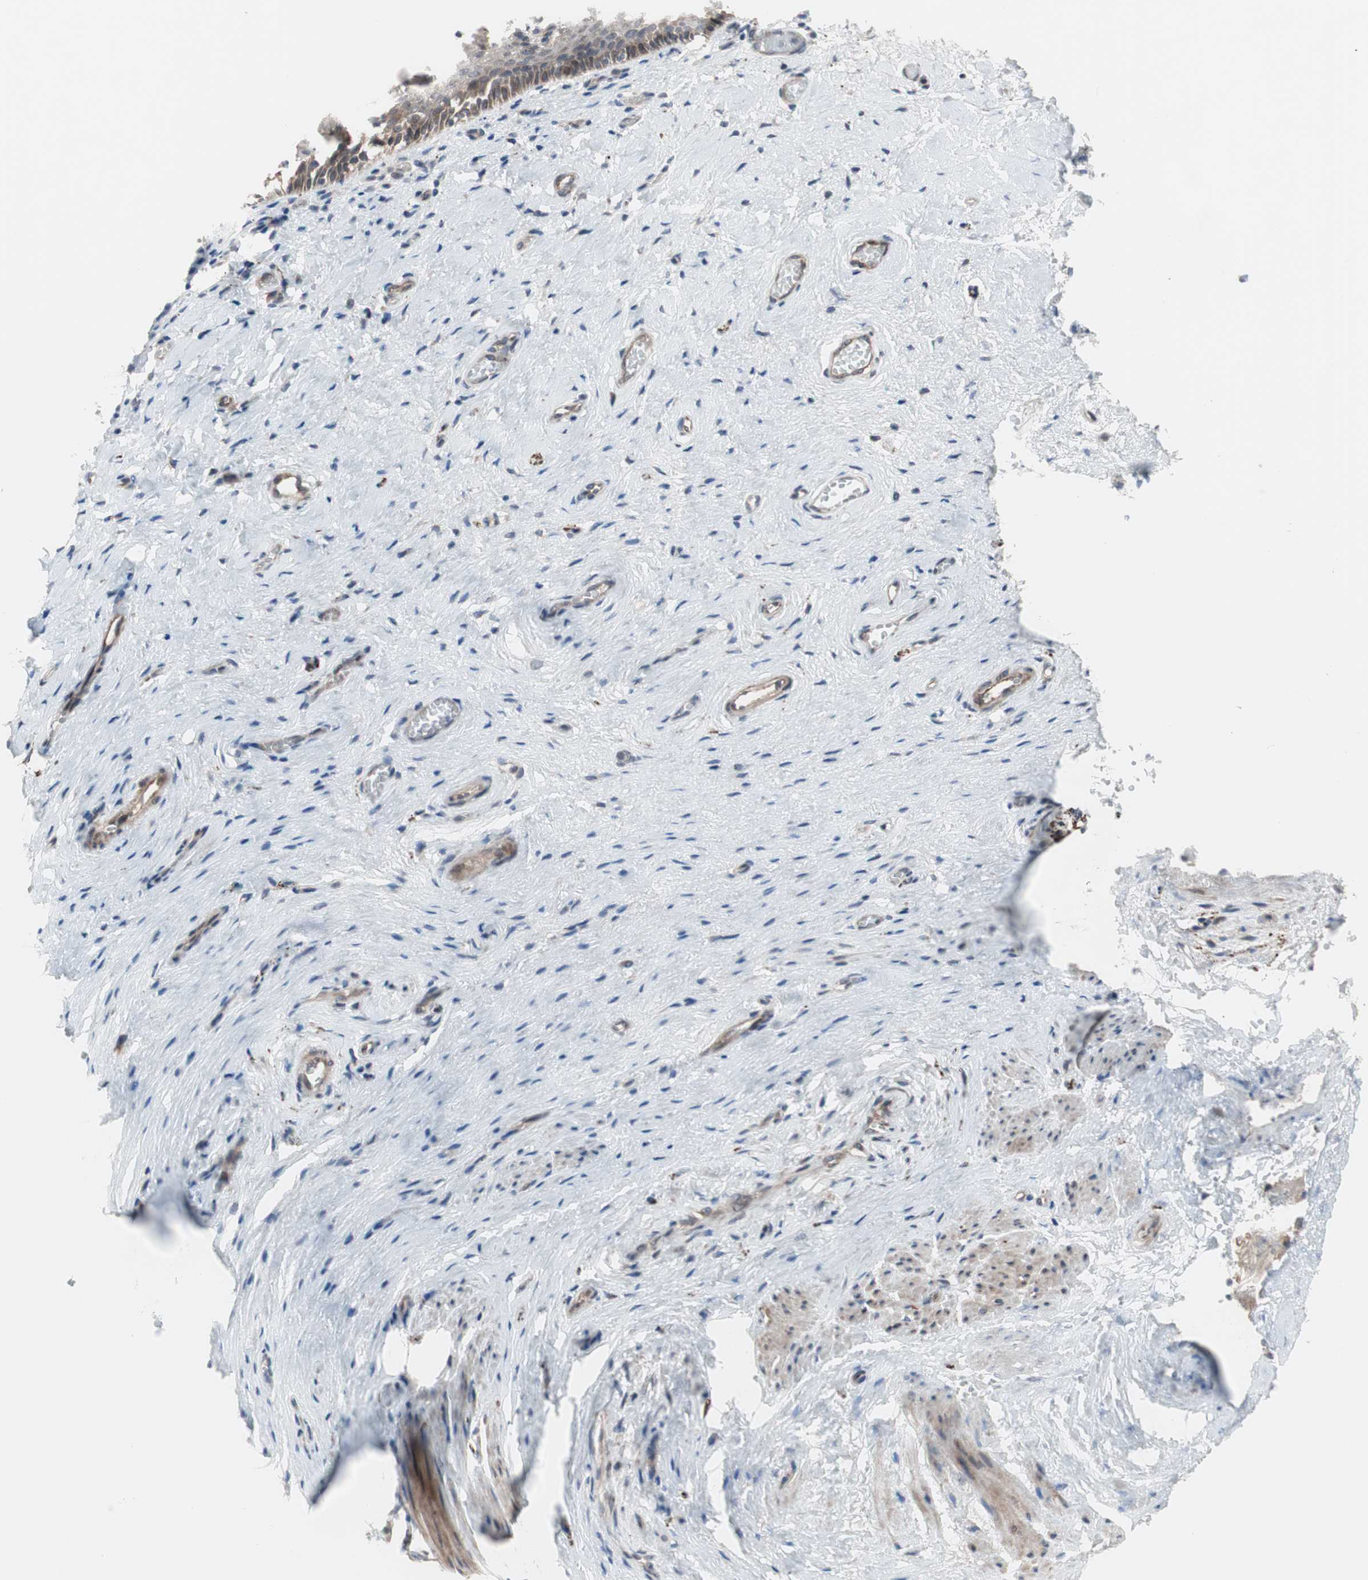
{"staining": {"intensity": "moderate", "quantity": "25%-75%", "location": "cytoplasmic/membranous"}, "tissue": "vagina", "cell_type": "Squamous epithelial cells", "image_type": "normal", "snomed": [{"axis": "morphology", "description": "Normal tissue, NOS"}, {"axis": "topography", "description": "Soft tissue"}, {"axis": "topography", "description": "Vagina"}], "caption": "Vagina stained with immunohistochemistry exhibits moderate cytoplasmic/membranous staining in about 25%-75% of squamous epithelial cells. The protein is shown in brown color, while the nuclei are stained blue.", "gene": "OAZ1", "patient": {"sex": "female", "age": 61}}